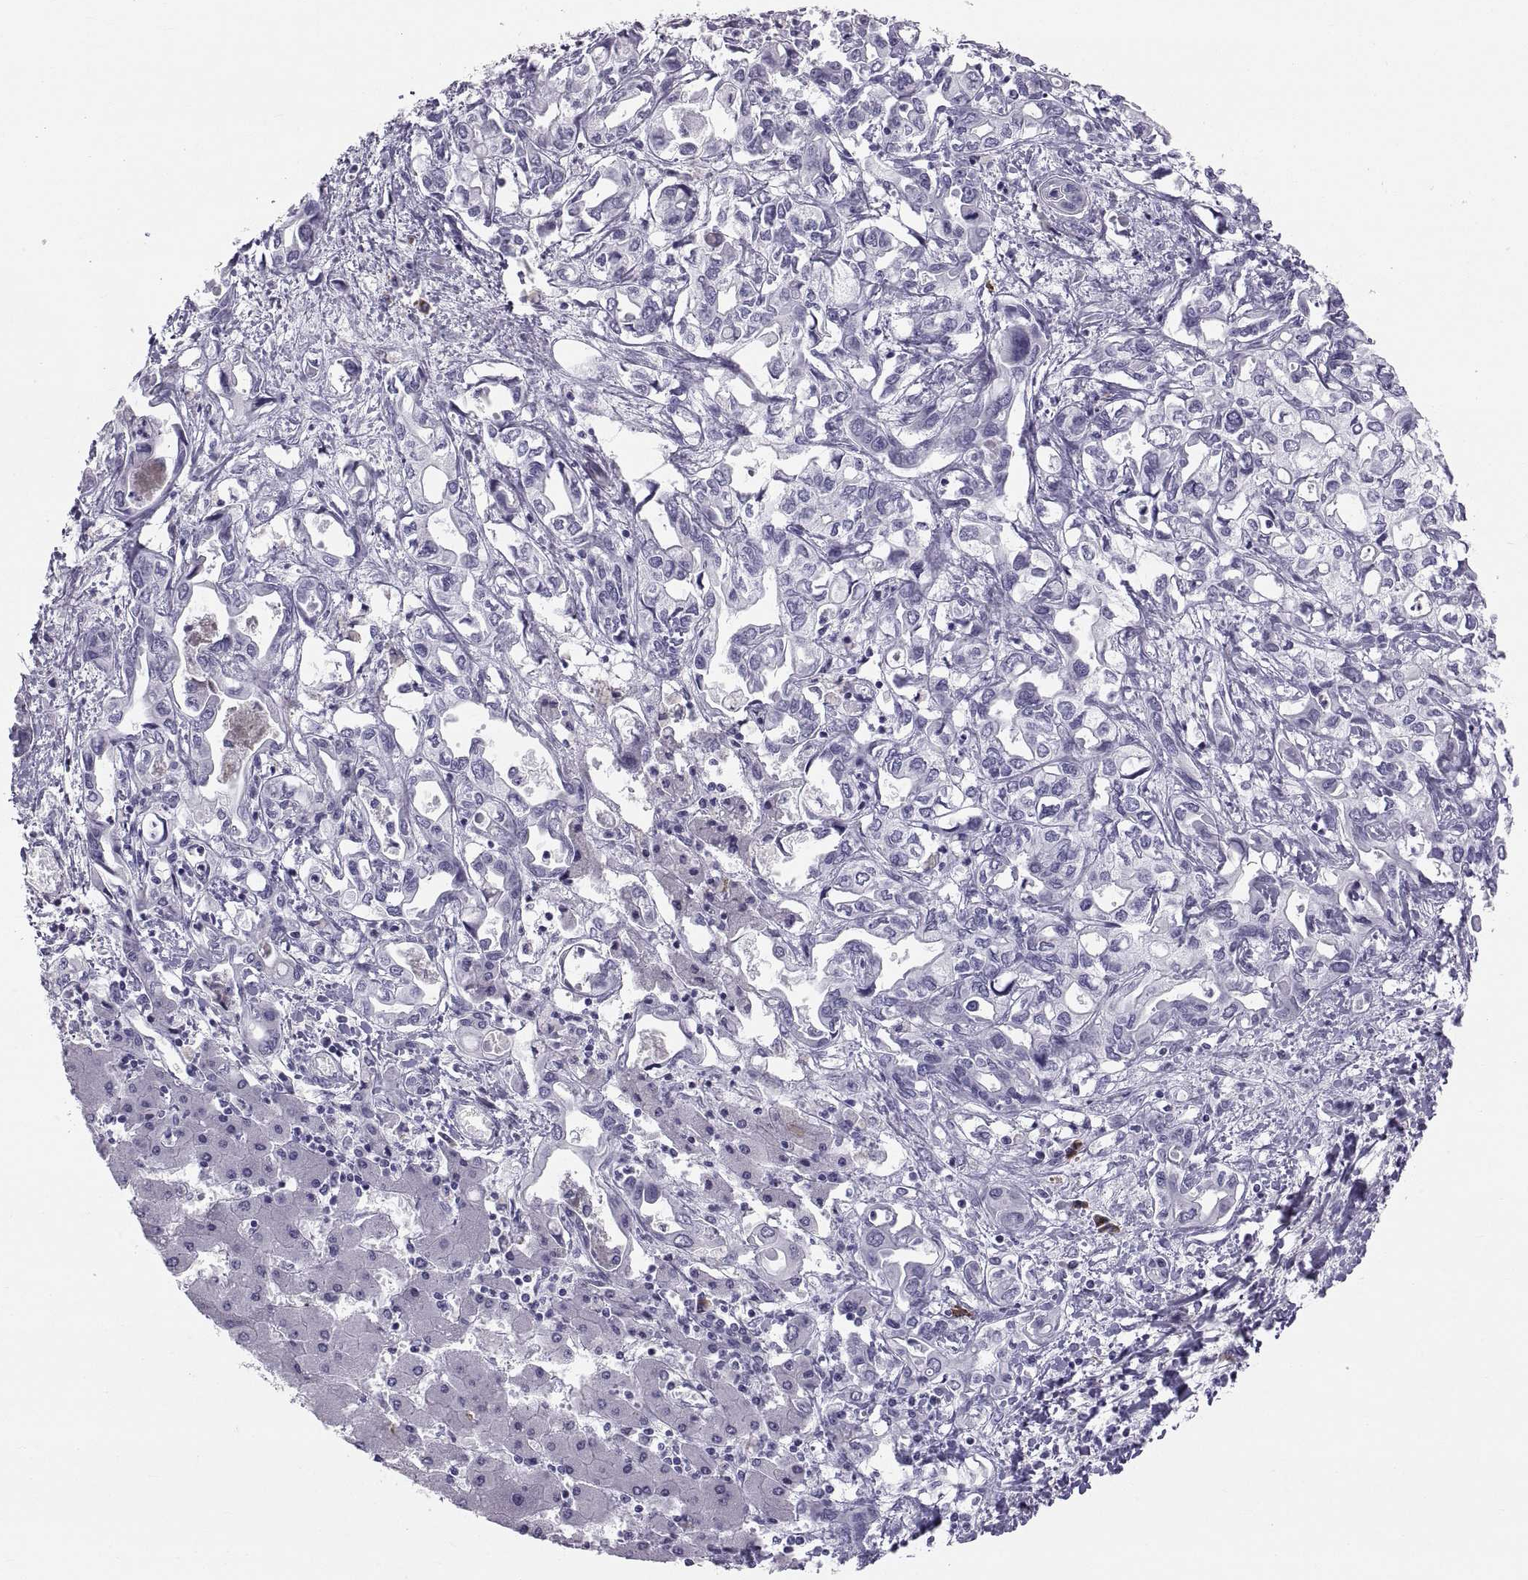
{"staining": {"intensity": "negative", "quantity": "none", "location": "none"}, "tissue": "liver cancer", "cell_type": "Tumor cells", "image_type": "cancer", "snomed": [{"axis": "morphology", "description": "Cholangiocarcinoma"}, {"axis": "topography", "description": "Liver"}], "caption": "A micrograph of liver cancer (cholangiocarcinoma) stained for a protein reveals no brown staining in tumor cells. (Stains: DAB (3,3'-diaminobenzidine) IHC with hematoxylin counter stain, Microscopy: brightfield microscopy at high magnification).", "gene": "CT47A10", "patient": {"sex": "female", "age": 64}}